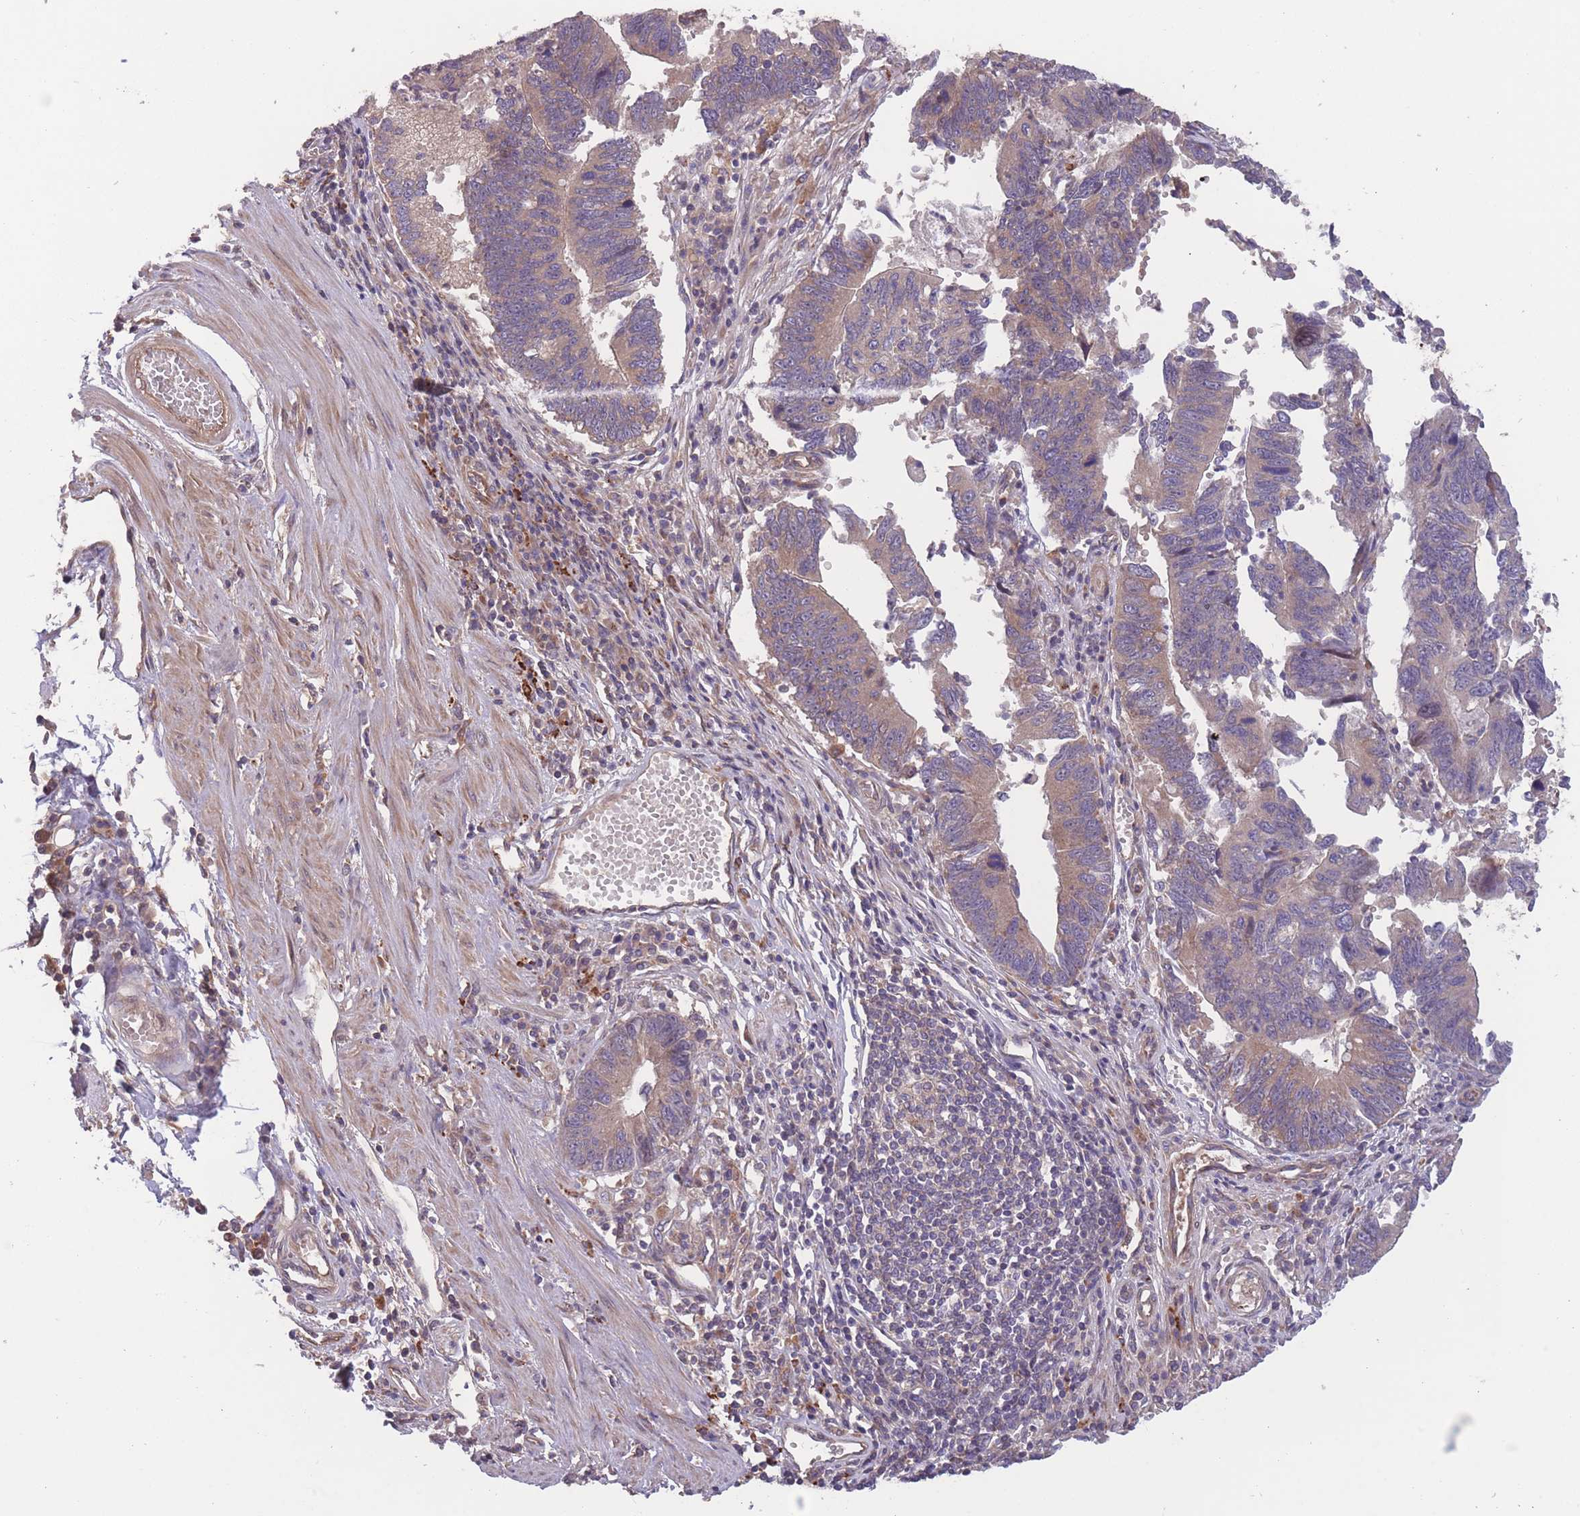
{"staining": {"intensity": "moderate", "quantity": ">75%", "location": "cytoplasmic/membranous"}, "tissue": "stomach cancer", "cell_type": "Tumor cells", "image_type": "cancer", "snomed": [{"axis": "morphology", "description": "Adenocarcinoma, NOS"}, {"axis": "topography", "description": "Stomach"}], "caption": "High-power microscopy captured an immunohistochemistry (IHC) histopathology image of stomach cancer, revealing moderate cytoplasmic/membranous expression in approximately >75% of tumor cells.", "gene": "ITPKC", "patient": {"sex": "male", "age": 59}}